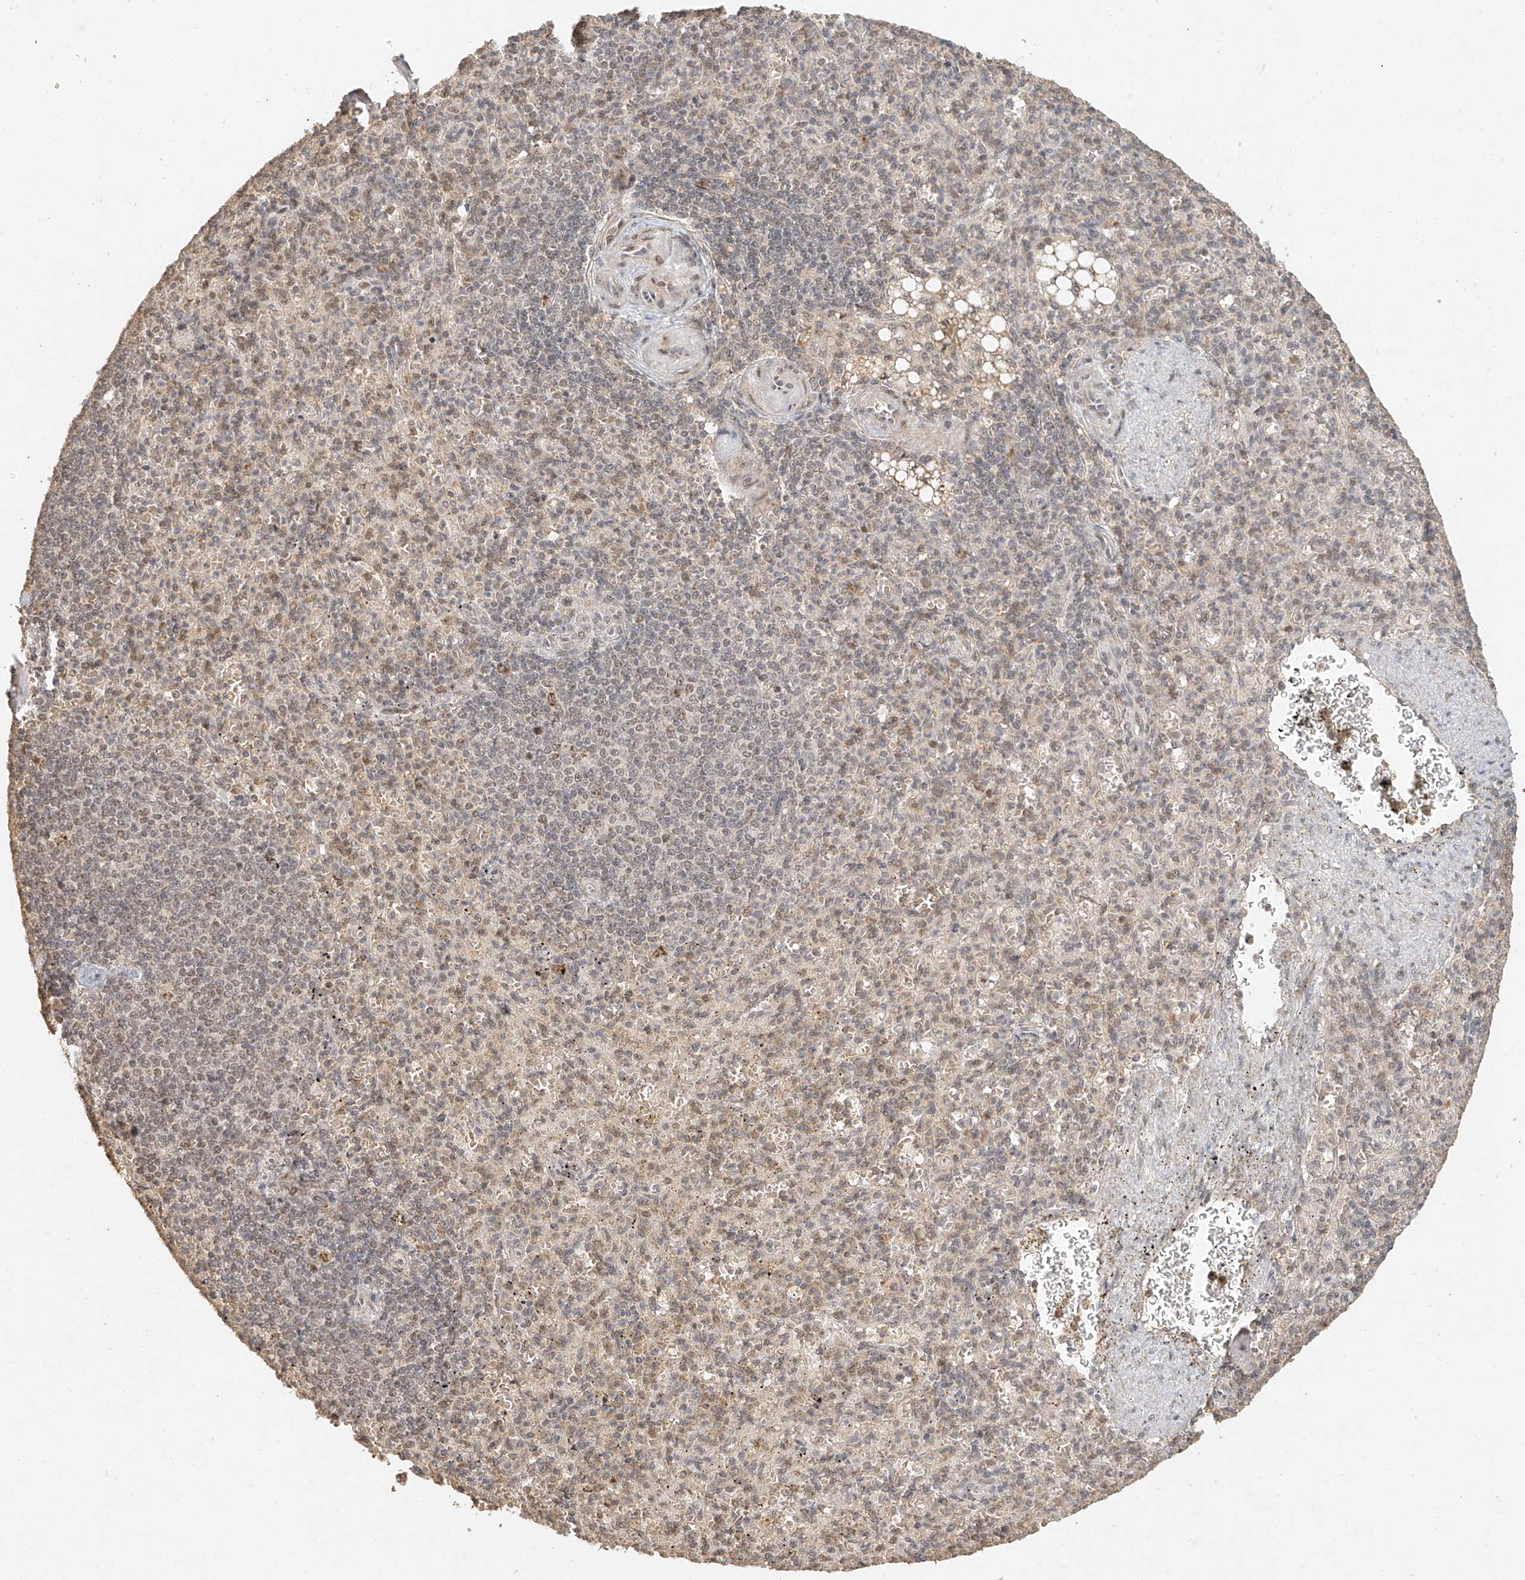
{"staining": {"intensity": "moderate", "quantity": "25%-75%", "location": "cytoplasmic/membranous"}, "tissue": "spleen", "cell_type": "Cells in red pulp", "image_type": "normal", "snomed": [{"axis": "morphology", "description": "Normal tissue, NOS"}, {"axis": "topography", "description": "Spleen"}], "caption": "Immunohistochemical staining of normal human spleen displays 25%-75% levels of moderate cytoplasmic/membranous protein positivity in about 25%-75% of cells in red pulp.", "gene": "CXorf58", "patient": {"sex": "female", "age": 74}}